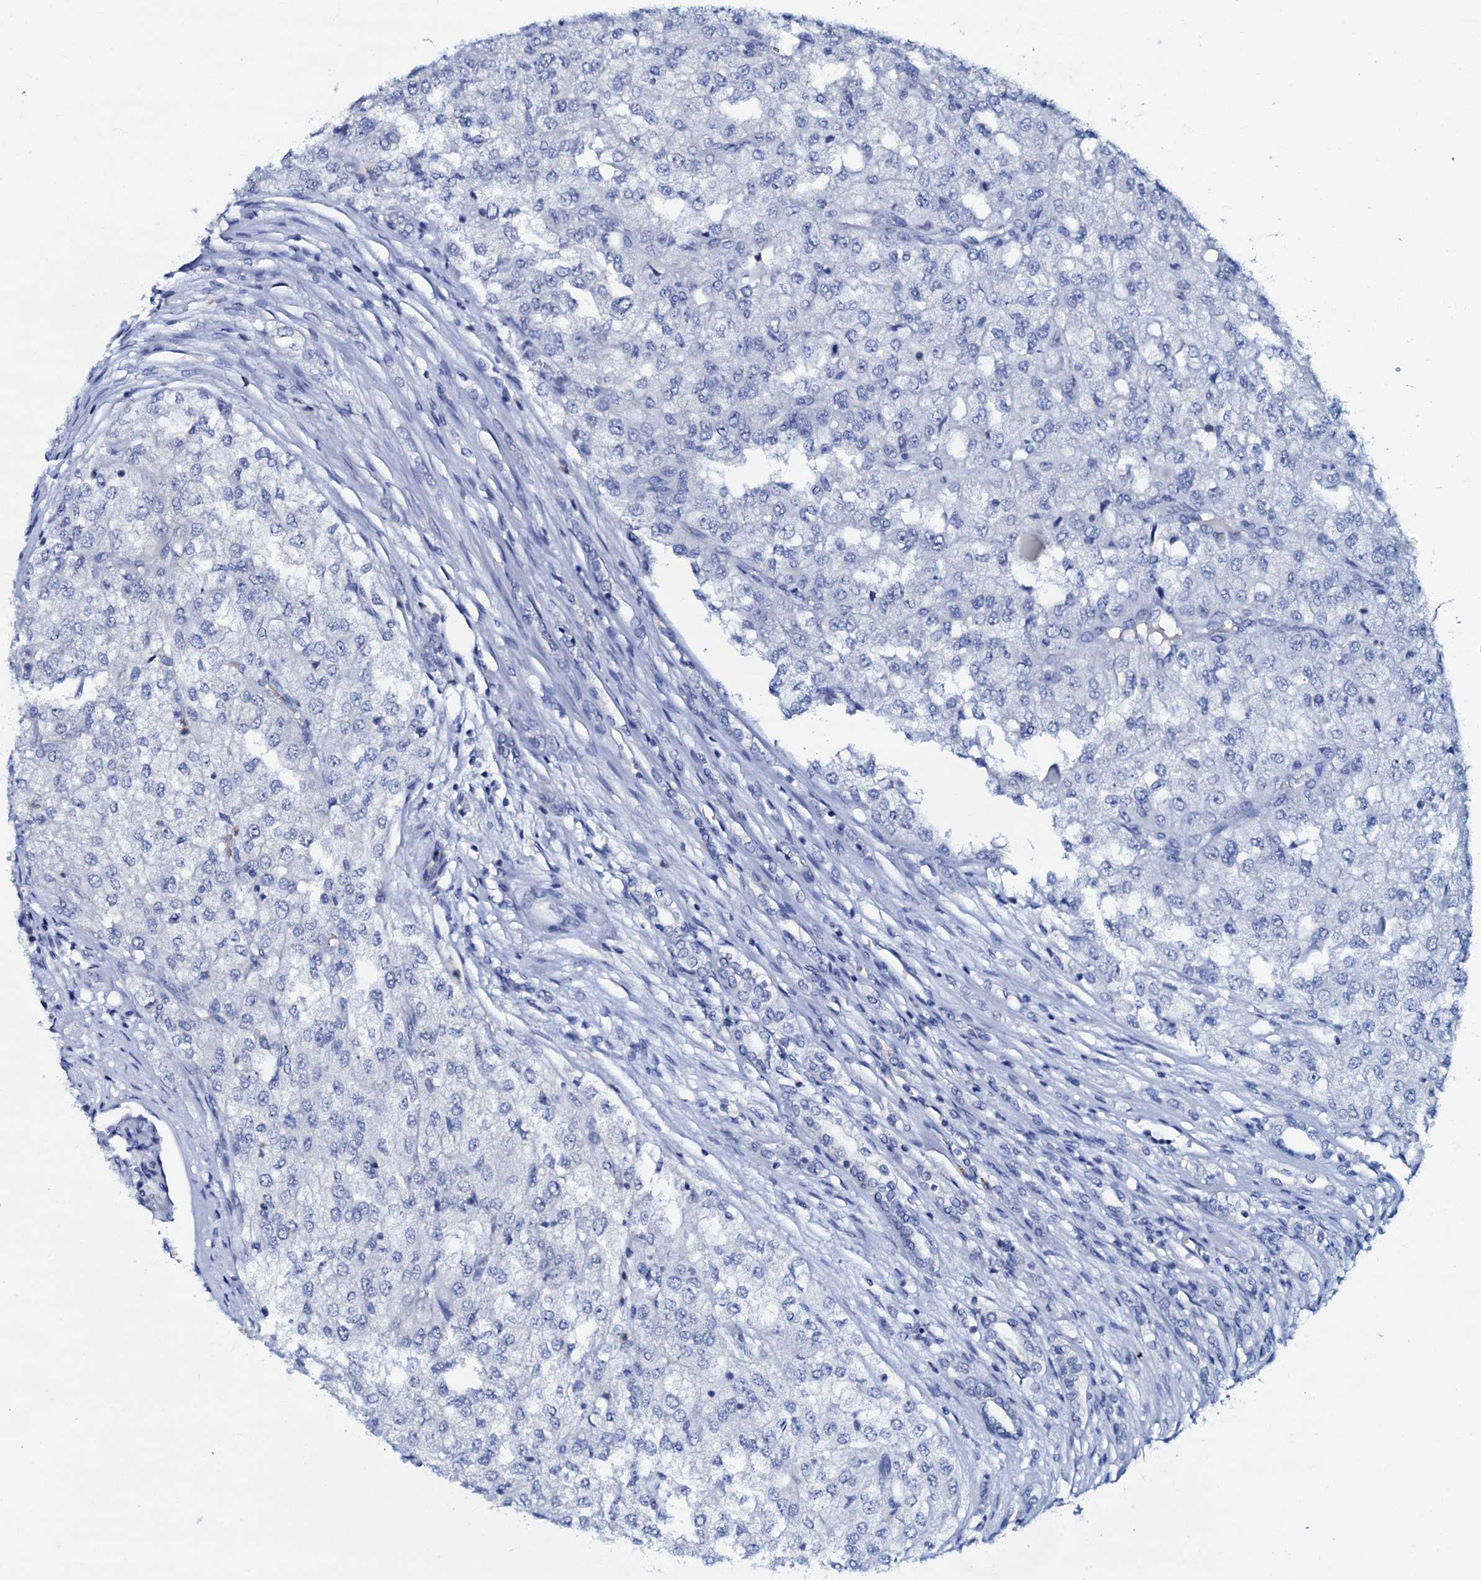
{"staining": {"intensity": "negative", "quantity": "none", "location": "none"}, "tissue": "renal cancer", "cell_type": "Tumor cells", "image_type": "cancer", "snomed": [{"axis": "morphology", "description": "Adenocarcinoma, NOS"}, {"axis": "topography", "description": "Kidney"}], "caption": "This is an immunohistochemistry photomicrograph of renal cancer. There is no staining in tumor cells.", "gene": "CPNE2", "patient": {"sex": "female", "age": 54}}